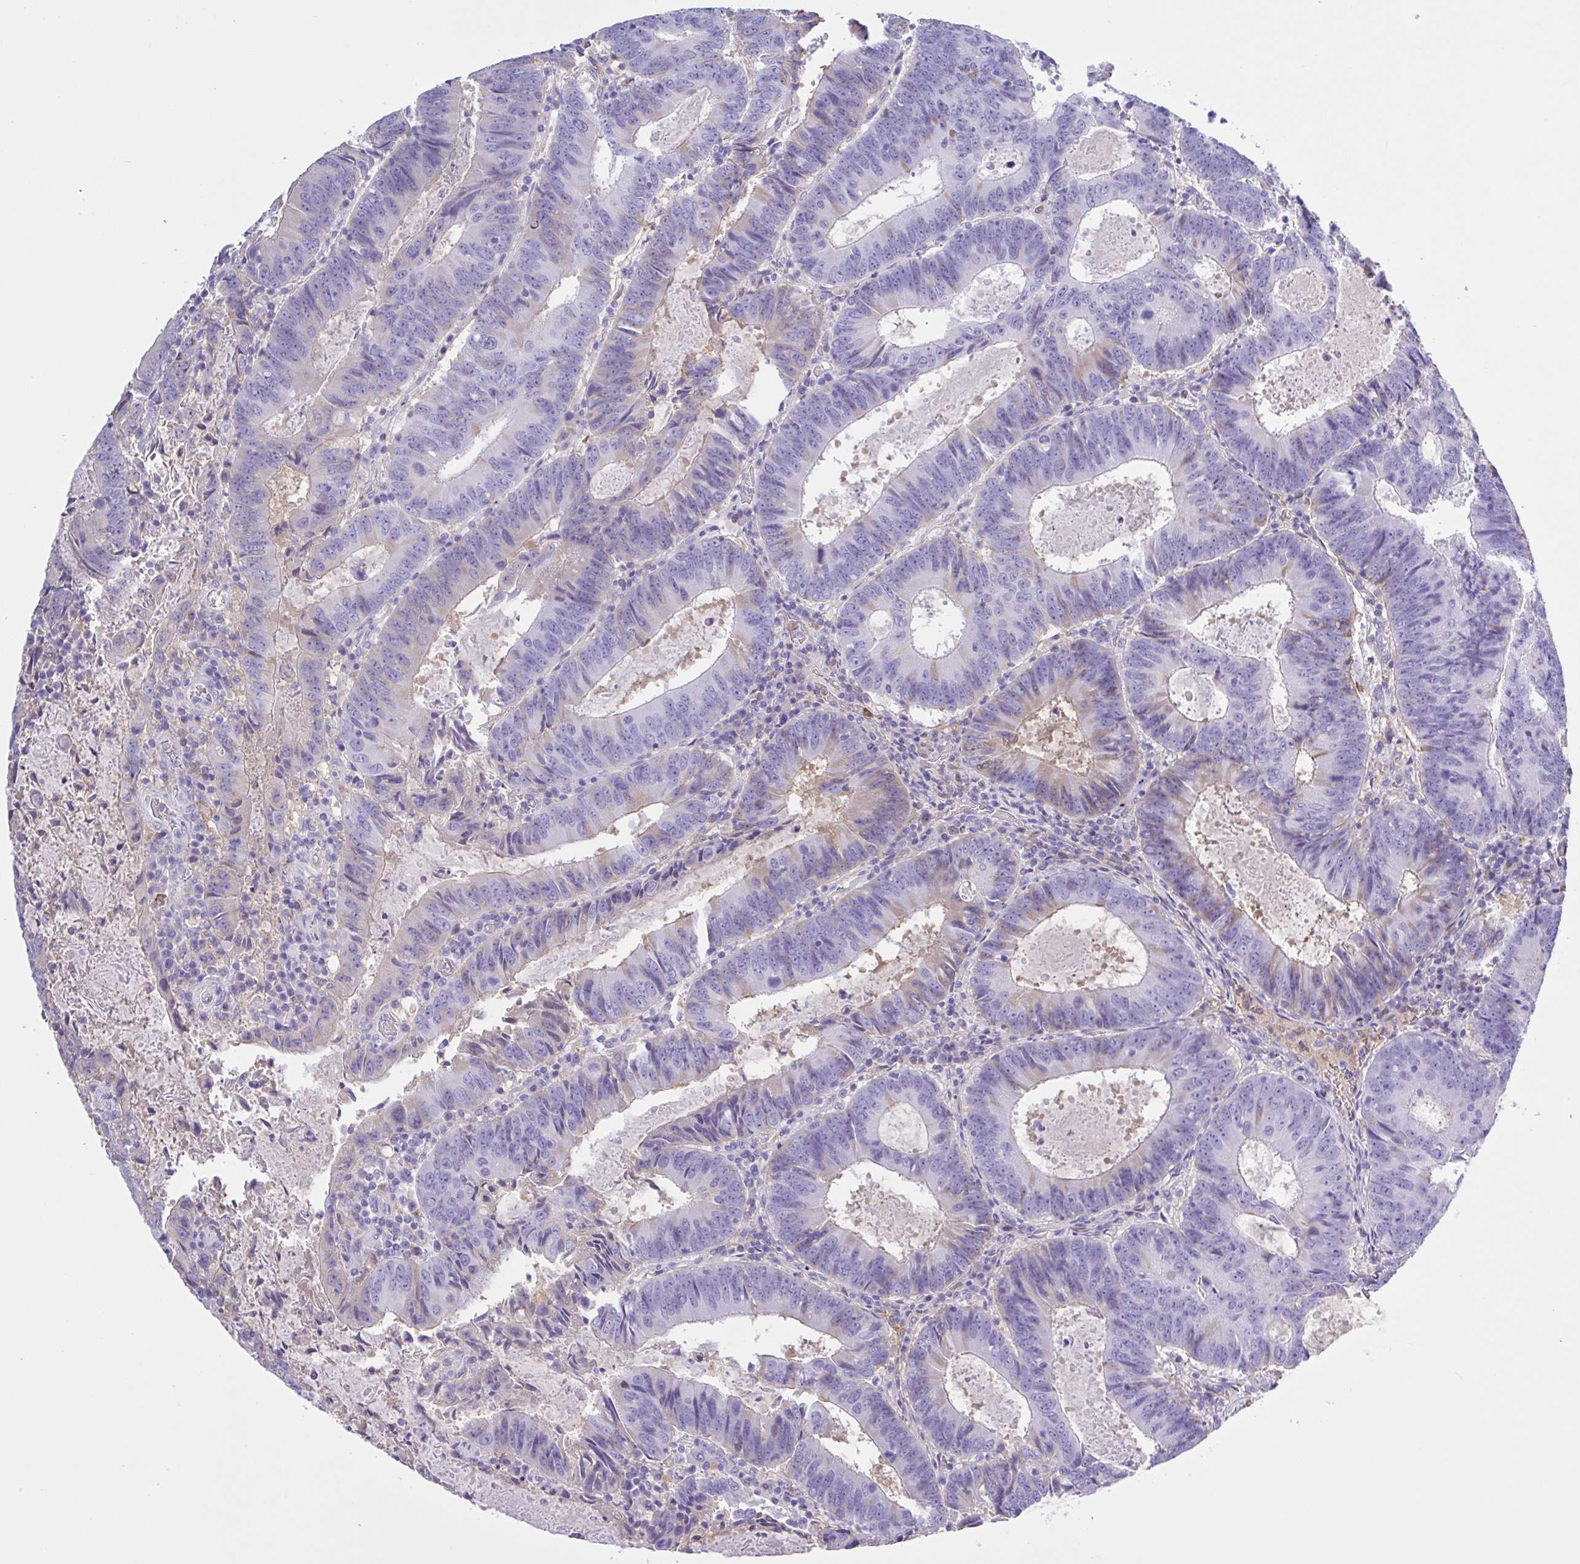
{"staining": {"intensity": "moderate", "quantity": "<25%", "location": "cytoplasmic/membranous"}, "tissue": "colorectal cancer", "cell_type": "Tumor cells", "image_type": "cancer", "snomed": [{"axis": "morphology", "description": "Adenocarcinoma, NOS"}, {"axis": "topography", "description": "Colon"}], "caption": "The micrograph reveals a brown stain indicating the presence of a protein in the cytoplasmic/membranous of tumor cells in colorectal cancer (adenocarcinoma).", "gene": "LARGE2", "patient": {"sex": "male", "age": 67}}